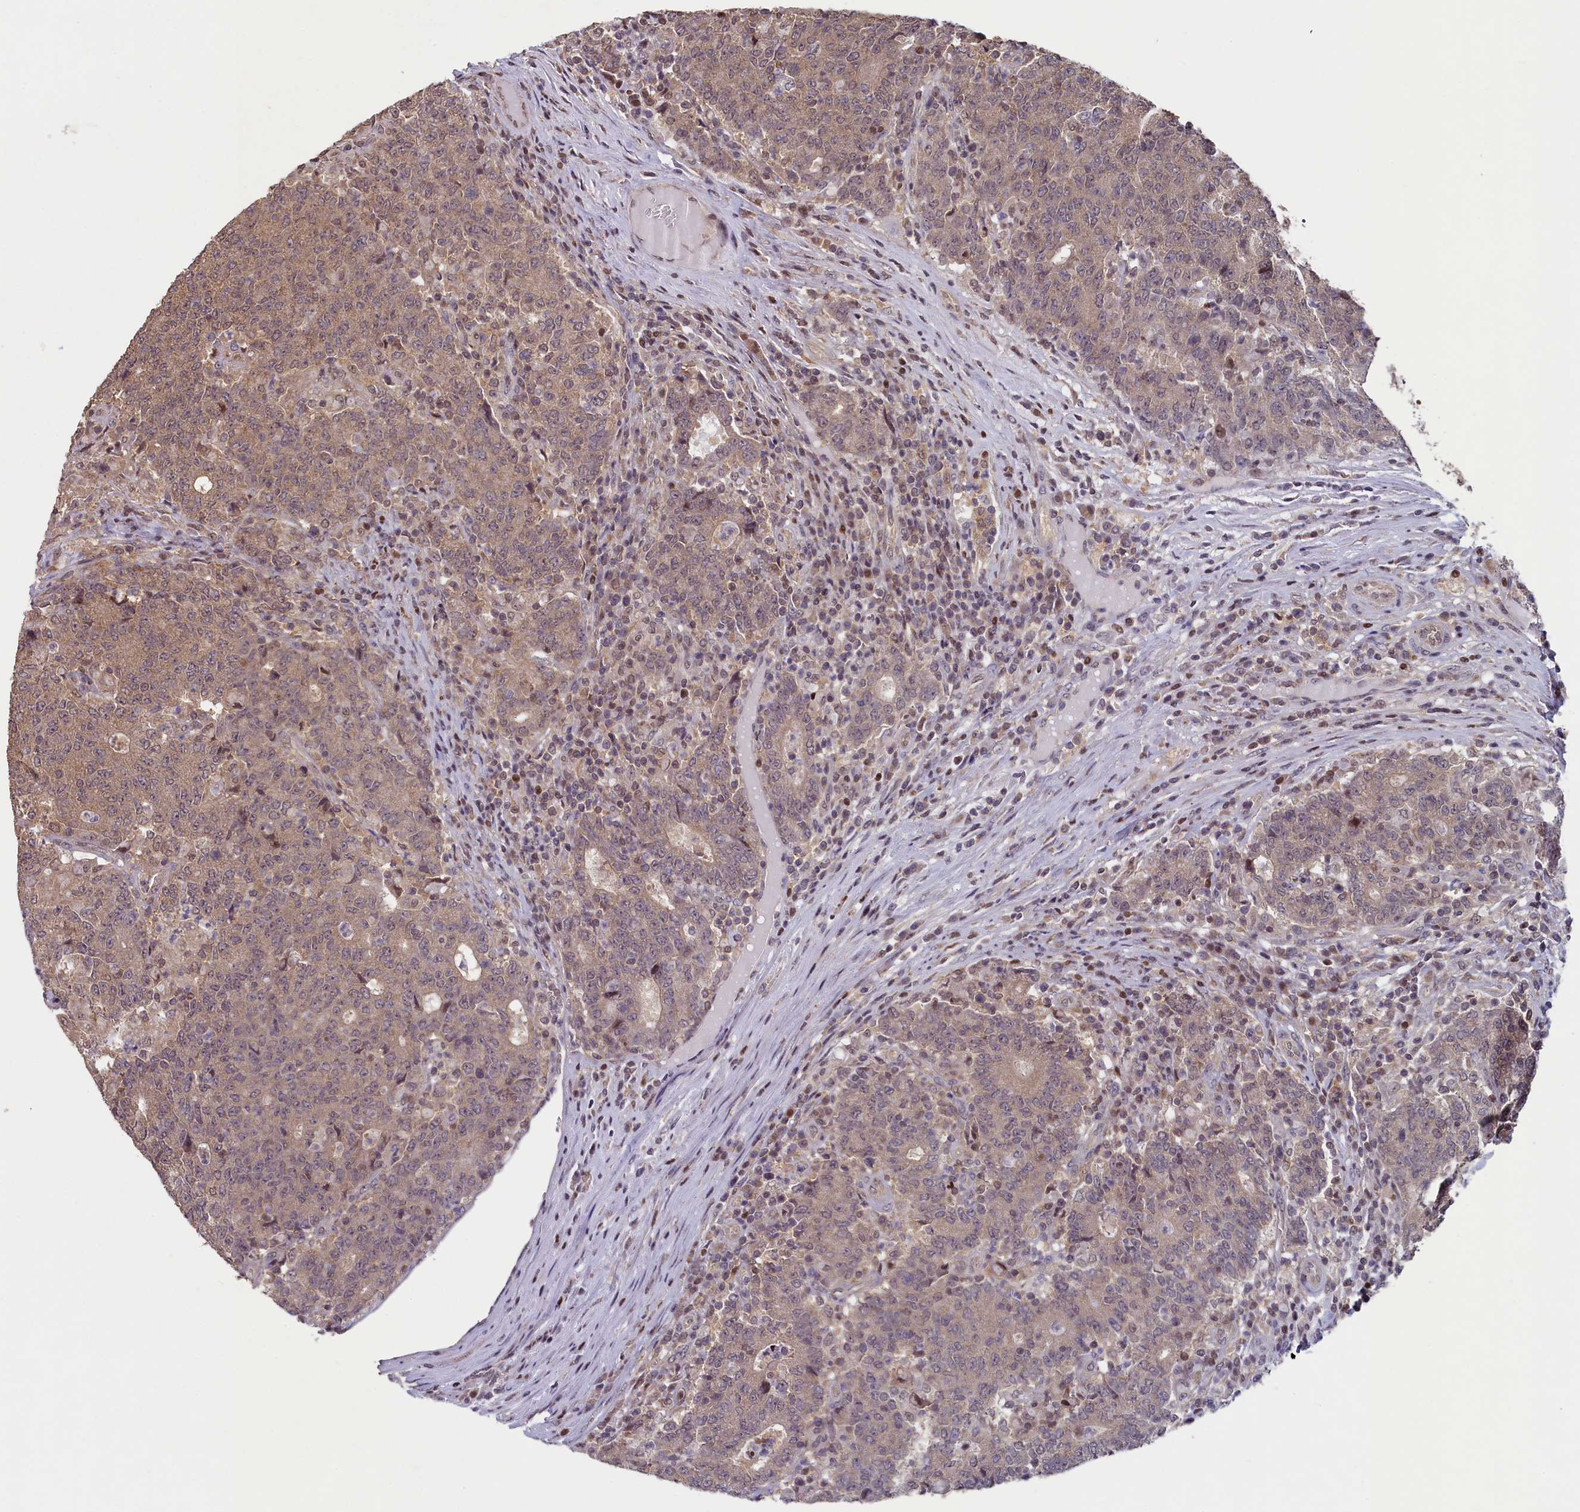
{"staining": {"intensity": "weak", "quantity": "<25%", "location": "cytoplasmic/membranous"}, "tissue": "colorectal cancer", "cell_type": "Tumor cells", "image_type": "cancer", "snomed": [{"axis": "morphology", "description": "Adenocarcinoma, NOS"}, {"axis": "topography", "description": "Colon"}], "caption": "High magnification brightfield microscopy of adenocarcinoma (colorectal) stained with DAB (brown) and counterstained with hematoxylin (blue): tumor cells show no significant positivity.", "gene": "NUBP1", "patient": {"sex": "female", "age": 75}}